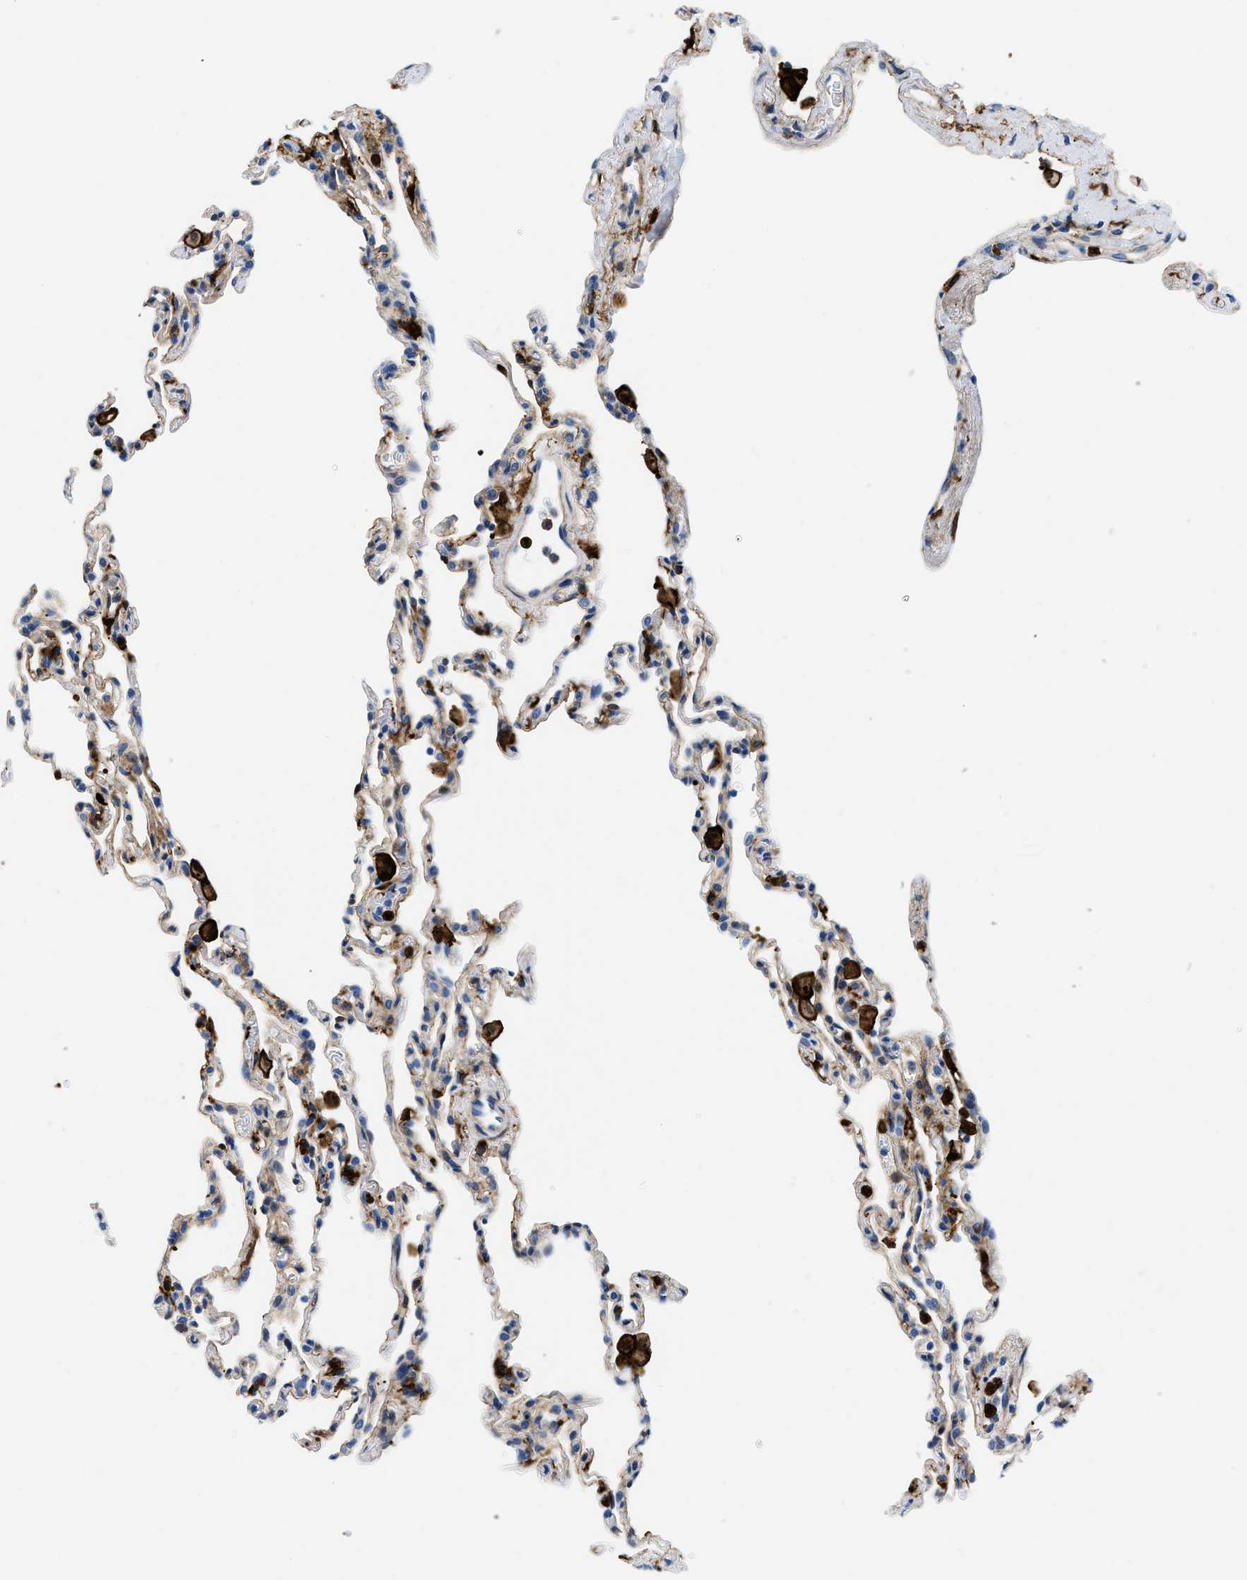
{"staining": {"intensity": "weak", "quantity": "25%-75%", "location": "cytoplasmic/membranous"}, "tissue": "lung", "cell_type": "Alveolar cells", "image_type": "normal", "snomed": [{"axis": "morphology", "description": "Normal tissue, NOS"}, {"axis": "topography", "description": "Lung"}], "caption": "The image displays immunohistochemical staining of normal lung. There is weak cytoplasmic/membranous positivity is appreciated in approximately 25%-75% of alveolar cells.", "gene": "GSN", "patient": {"sex": "male", "age": 59}}